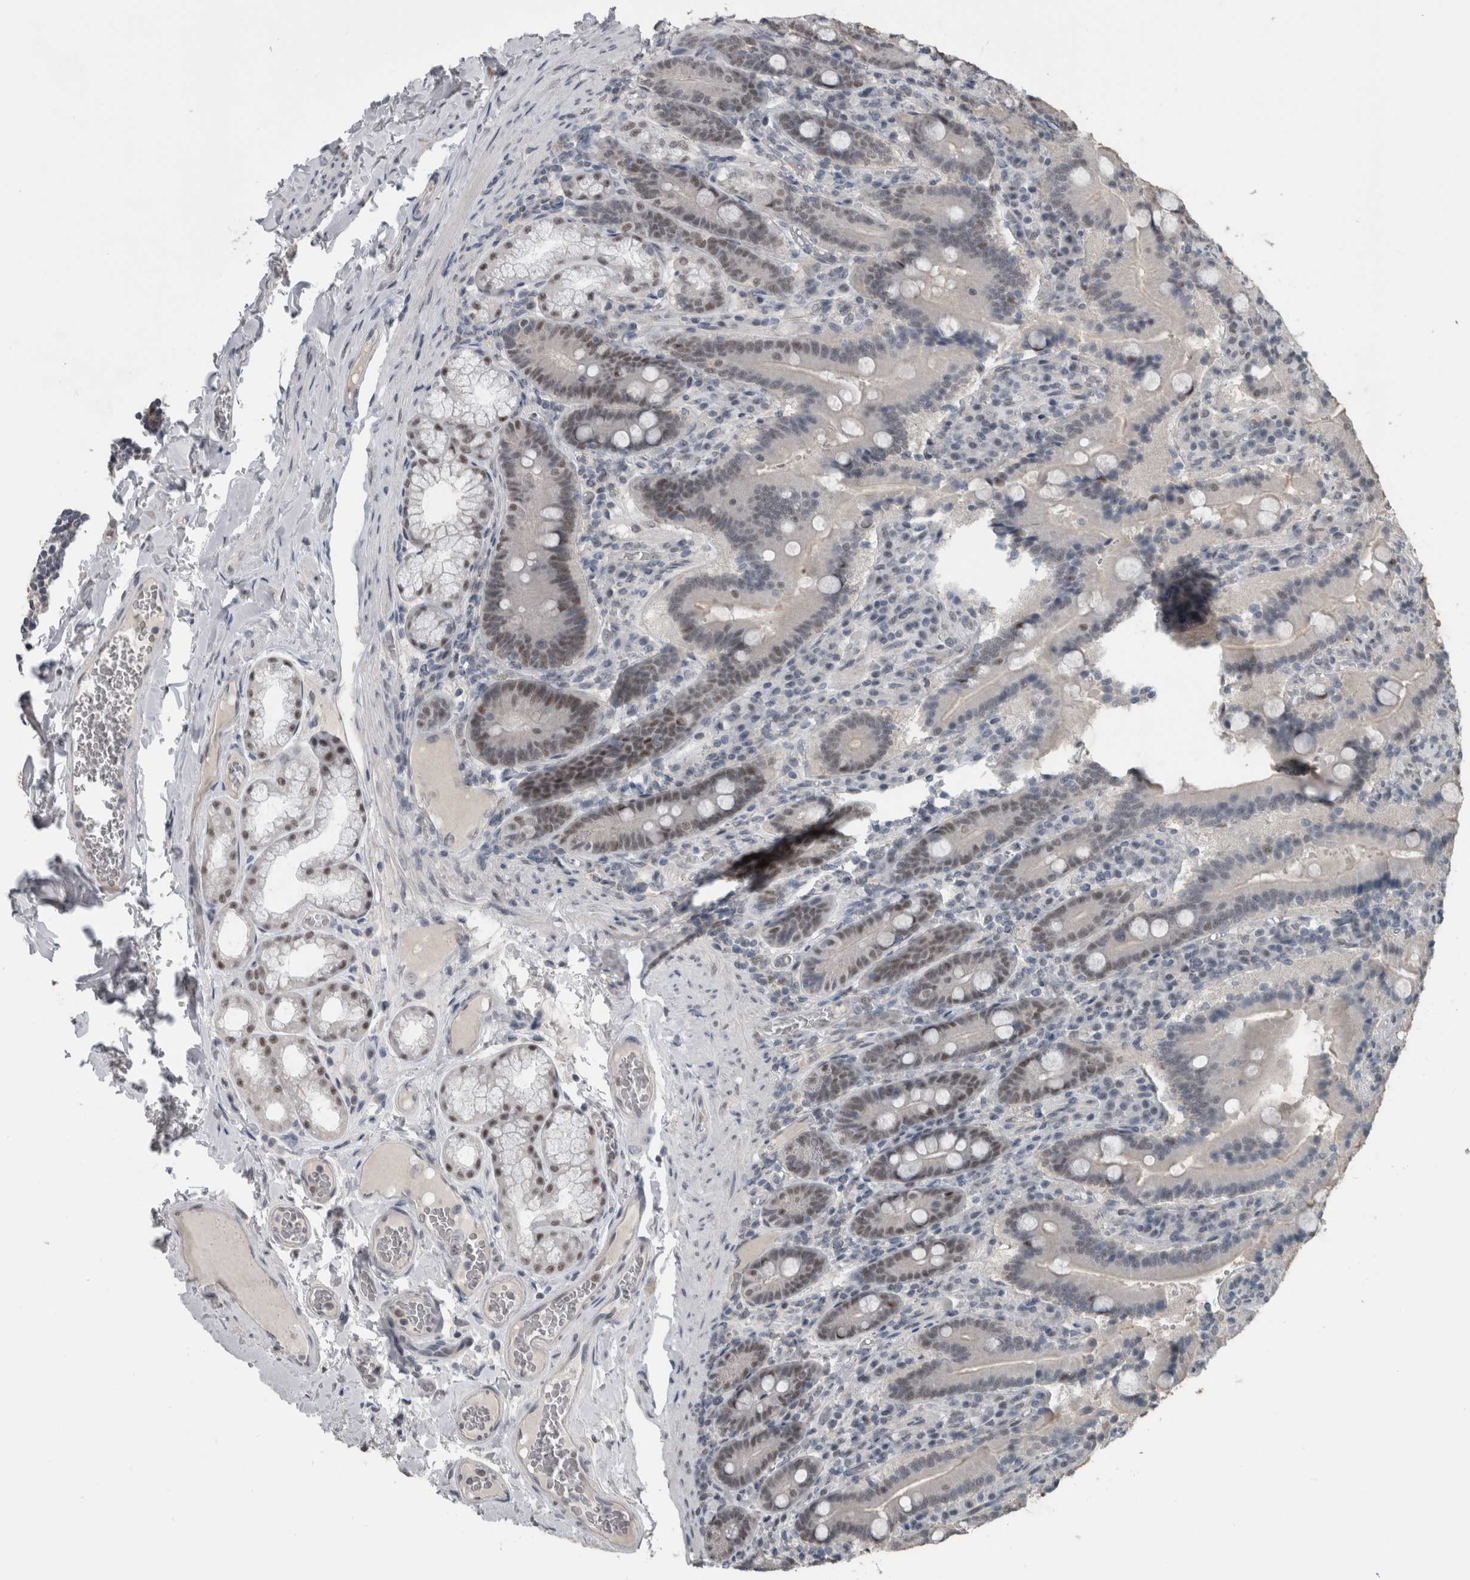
{"staining": {"intensity": "weak", "quantity": "25%-75%", "location": "nuclear"}, "tissue": "duodenum", "cell_type": "Glandular cells", "image_type": "normal", "snomed": [{"axis": "morphology", "description": "Normal tissue, NOS"}, {"axis": "topography", "description": "Duodenum"}], "caption": "Benign duodenum was stained to show a protein in brown. There is low levels of weak nuclear positivity in about 25%-75% of glandular cells. (DAB = brown stain, brightfield microscopy at high magnification).", "gene": "ZBTB21", "patient": {"sex": "female", "age": 62}}